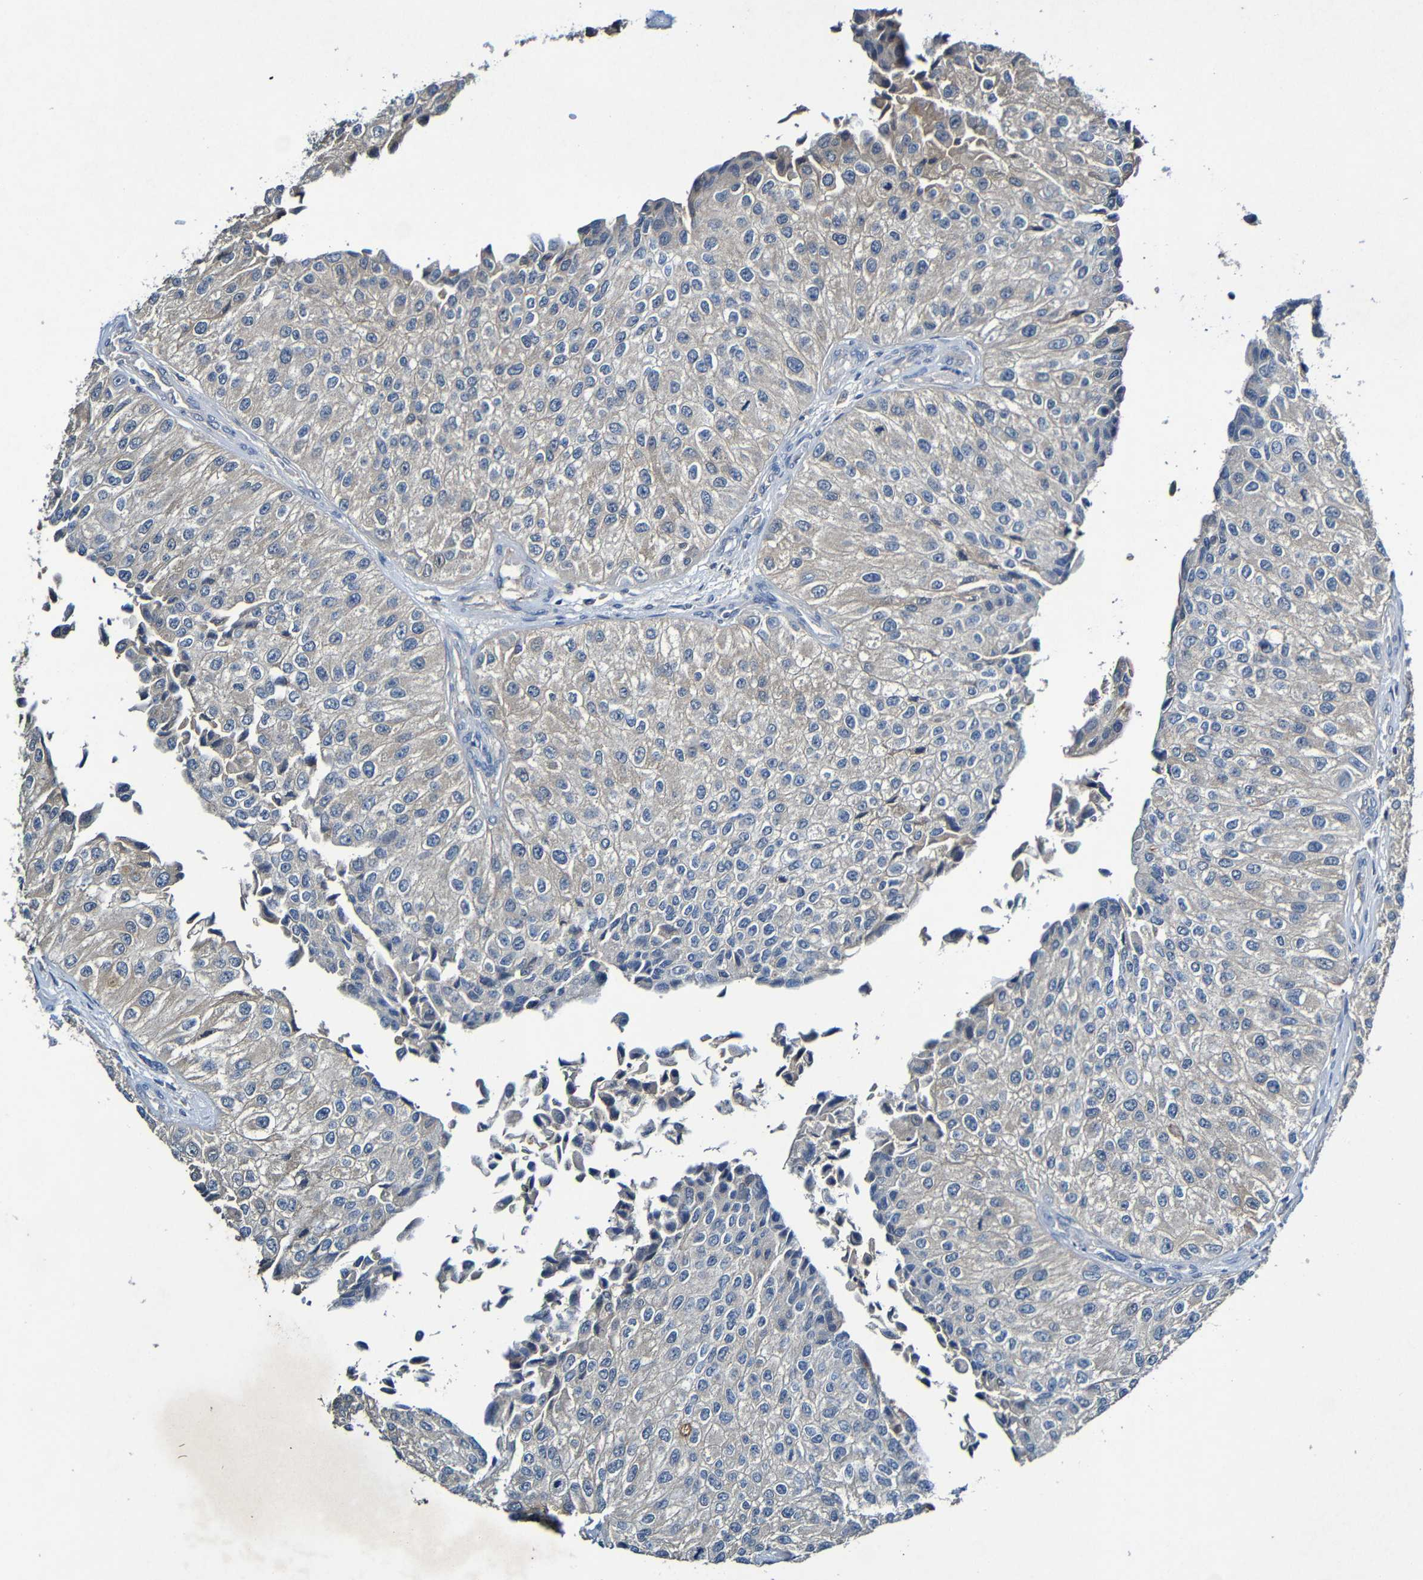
{"staining": {"intensity": "negative", "quantity": "none", "location": "none"}, "tissue": "urothelial cancer", "cell_type": "Tumor cells", "image_type": "cancer", "snomed": [{"axis": "morphology", "description": "Urothelial carcinoma, High grade"}, {"axis": "topography", "description": "Kidney"}, {"axis": "topography", "description": "Urinary bladder"}], "caption": "Immunohistochemical staining of urothelial cancer exhibits no significant positivity in tumor cells.", "gene": "LRRC70", "patient": {"sex": "male", "age": 77}}